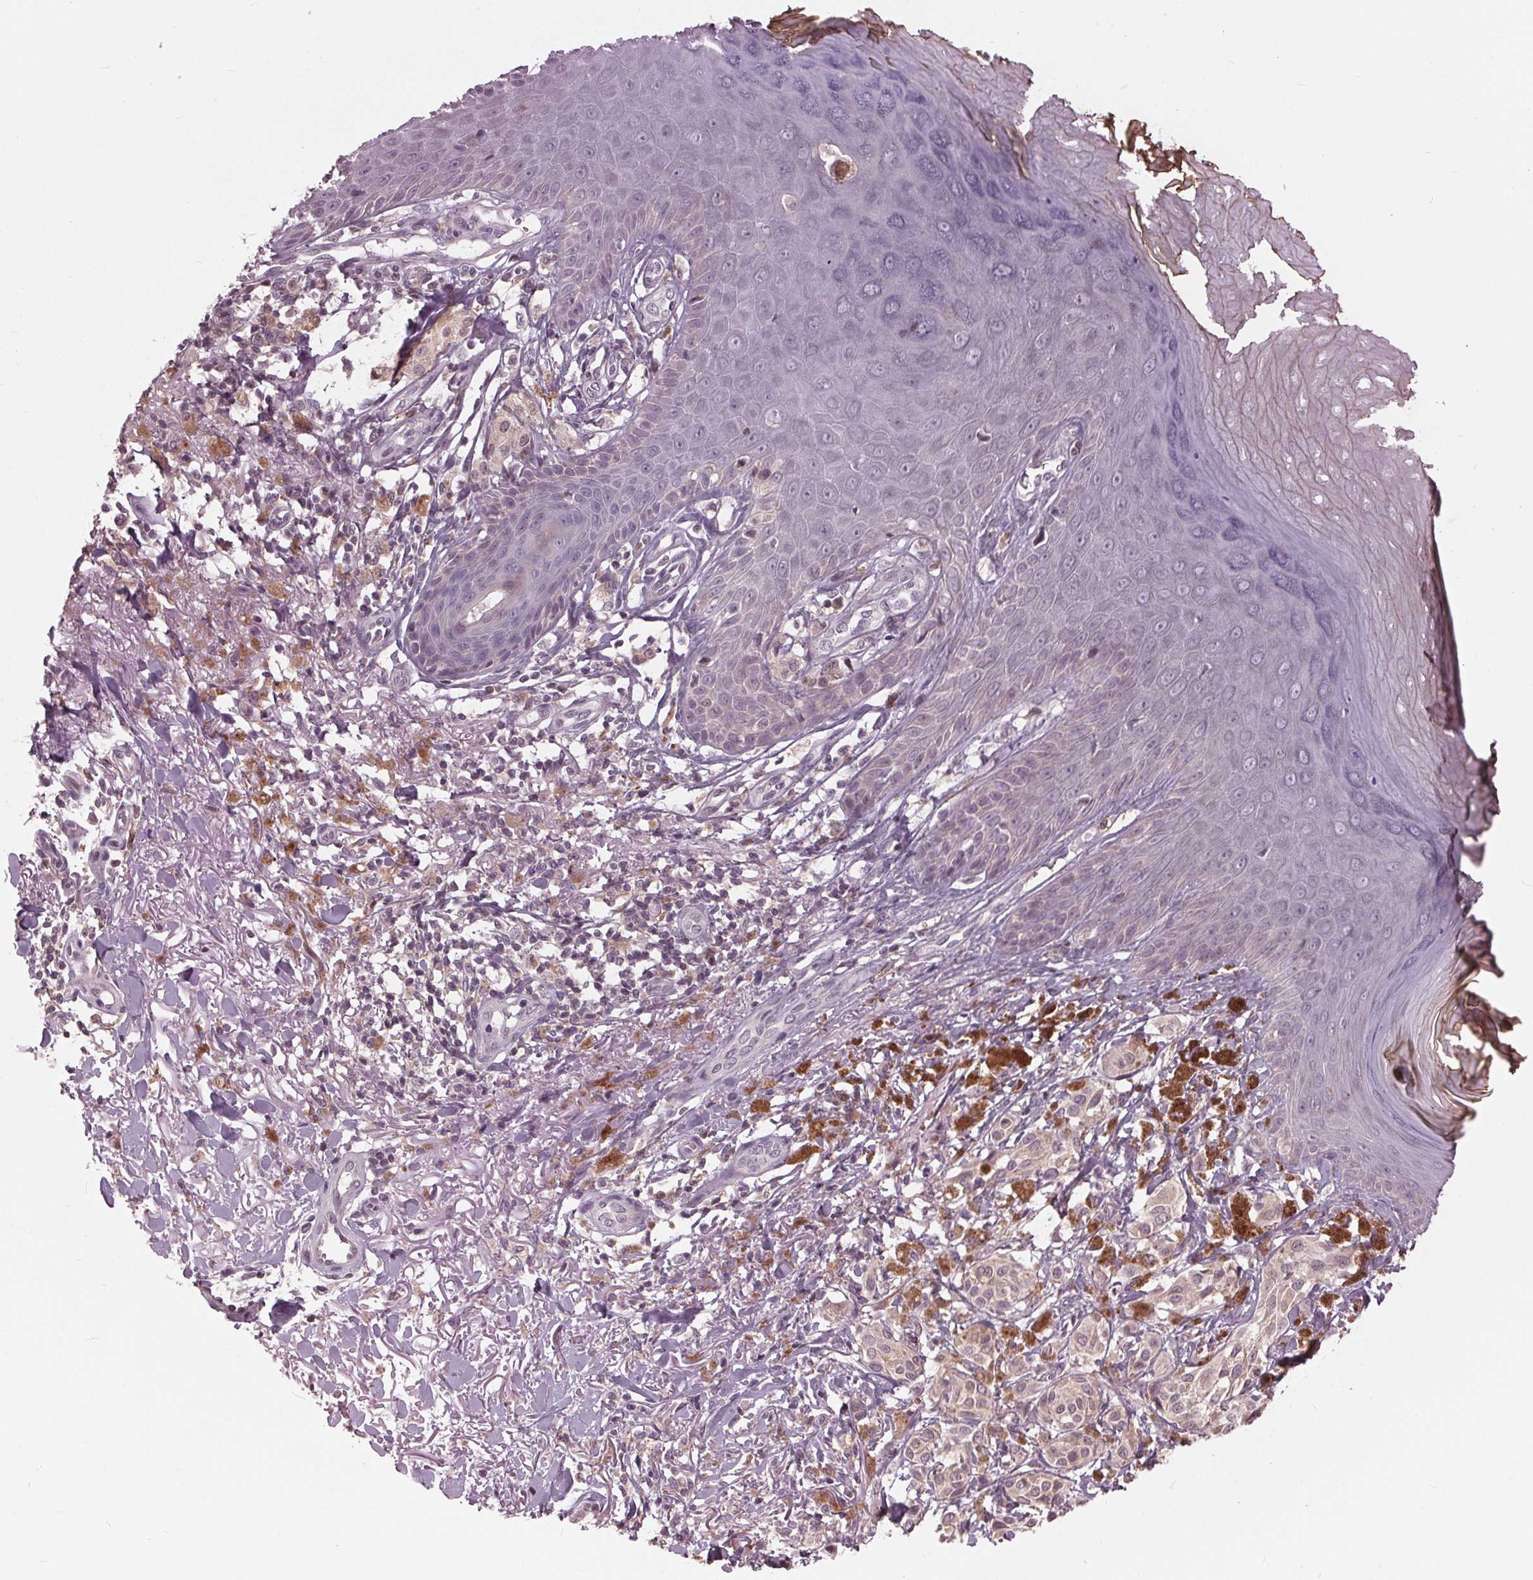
{"staining": {"intensity": "negative", "quantity": "none", "location": "none"}, "tissue": "melanoma", "cell_type": "Tumor cells", "image_type": "cancer", "snomed": [{"axis": "morphology", "description": "Malignant melanoma, NOS"}, {"axis": "topography", "description": "Skin"}], "caption": "Tumor cells show no significant positivity in melanoma.", "gene": "SIGLEC6", "patient": {"sex": "female", "age": 80}}